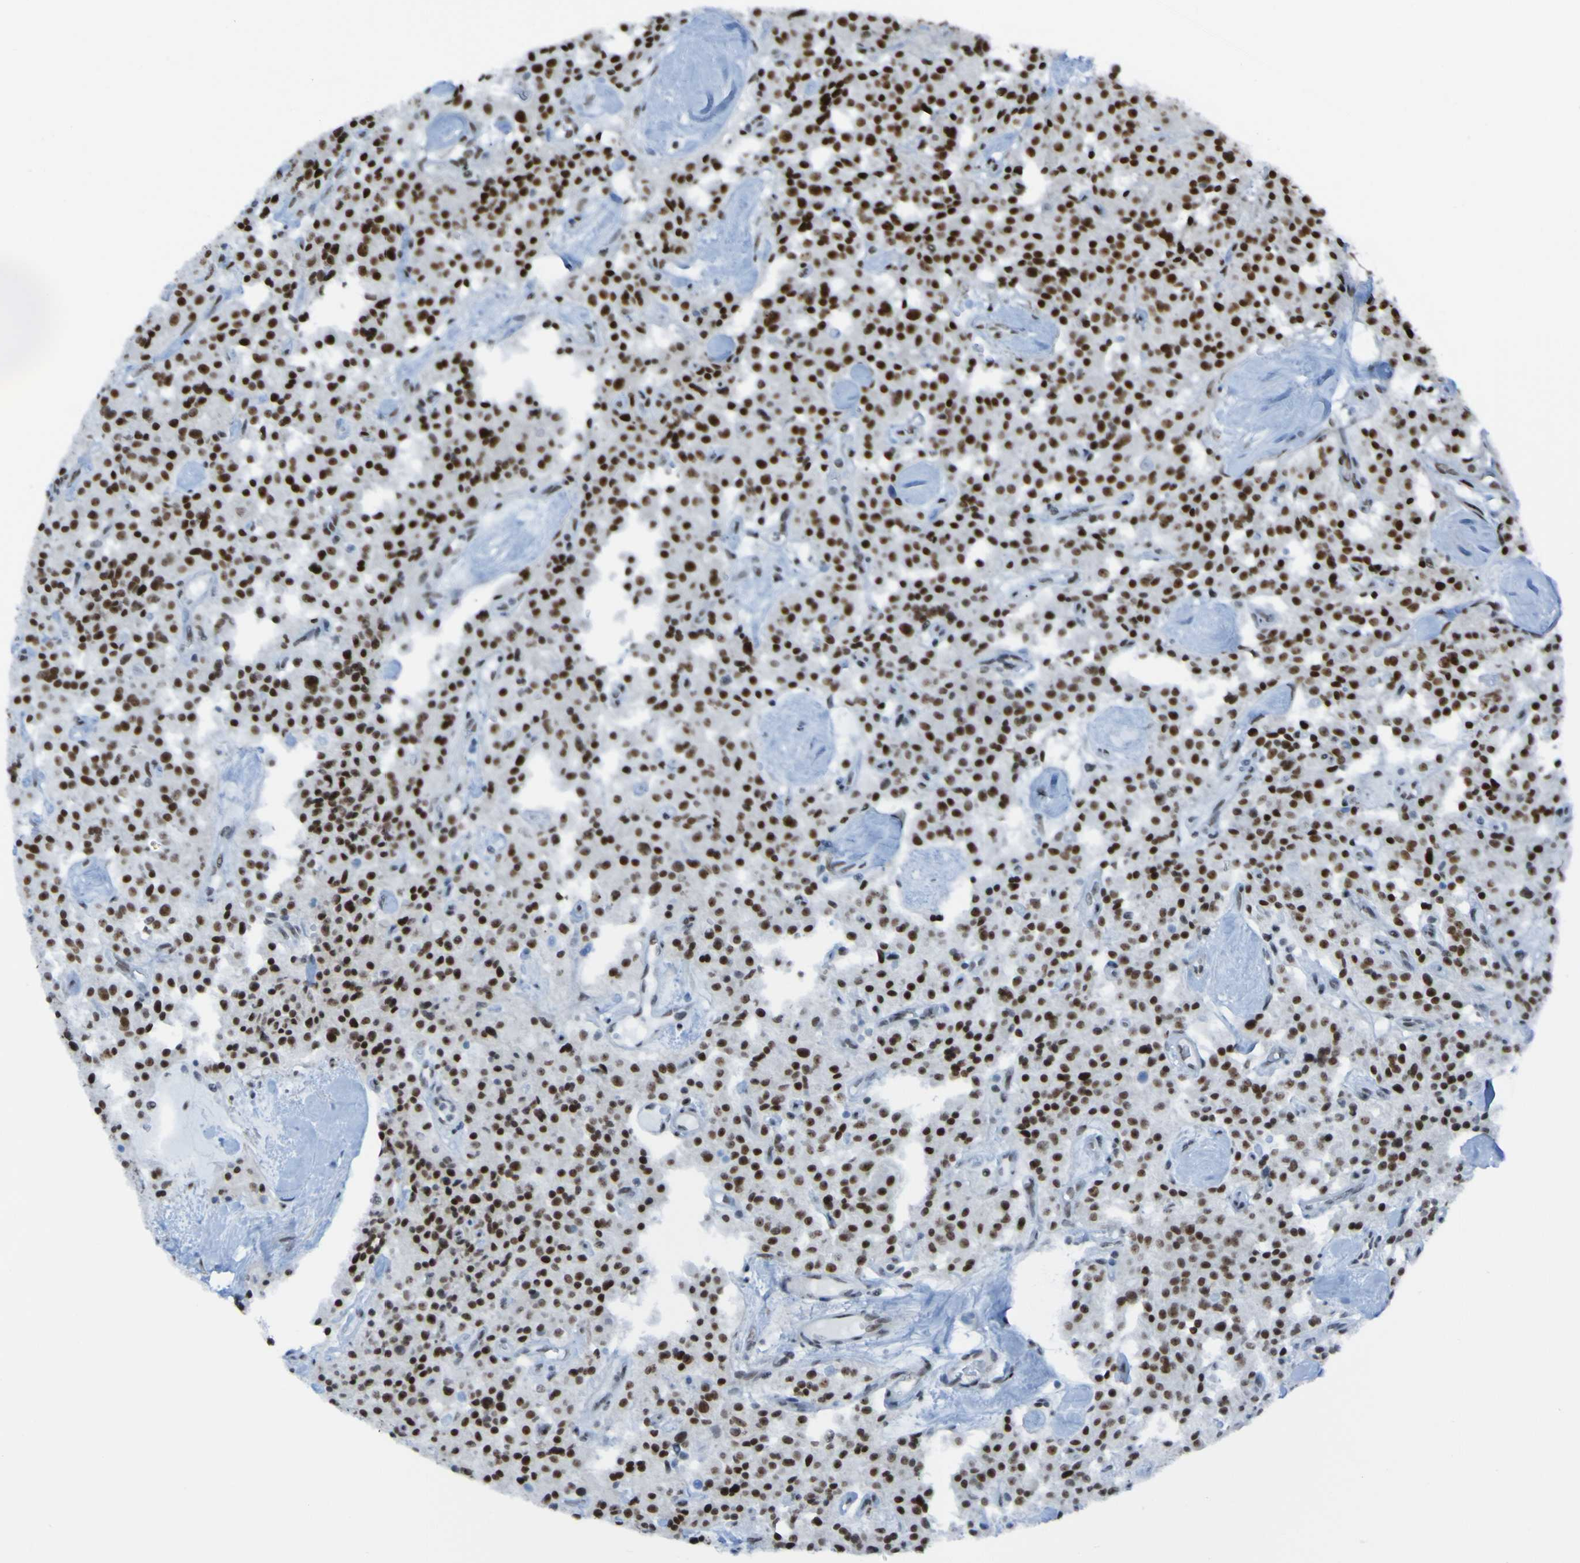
{"staining": {"intensity": "strong", "quantity": ">75%", "location": "nuclear"}, "tissue": "carcinoid", "cell_type": "Tumor cells", "image_type": "cancer", "snomed": [{"axis": "morphology", "description": "Carcinoid, malignant, NOS"}, {"axis": "topography", "description": "Lung"}], "caption": "Malignant carcinoid was stained to show a protein in brown. There is high levels of strong nuclear expression in approximately >75% of tumor cells.", "gene": "PHF2", "patient": {"sex": "male", "age": 30}}